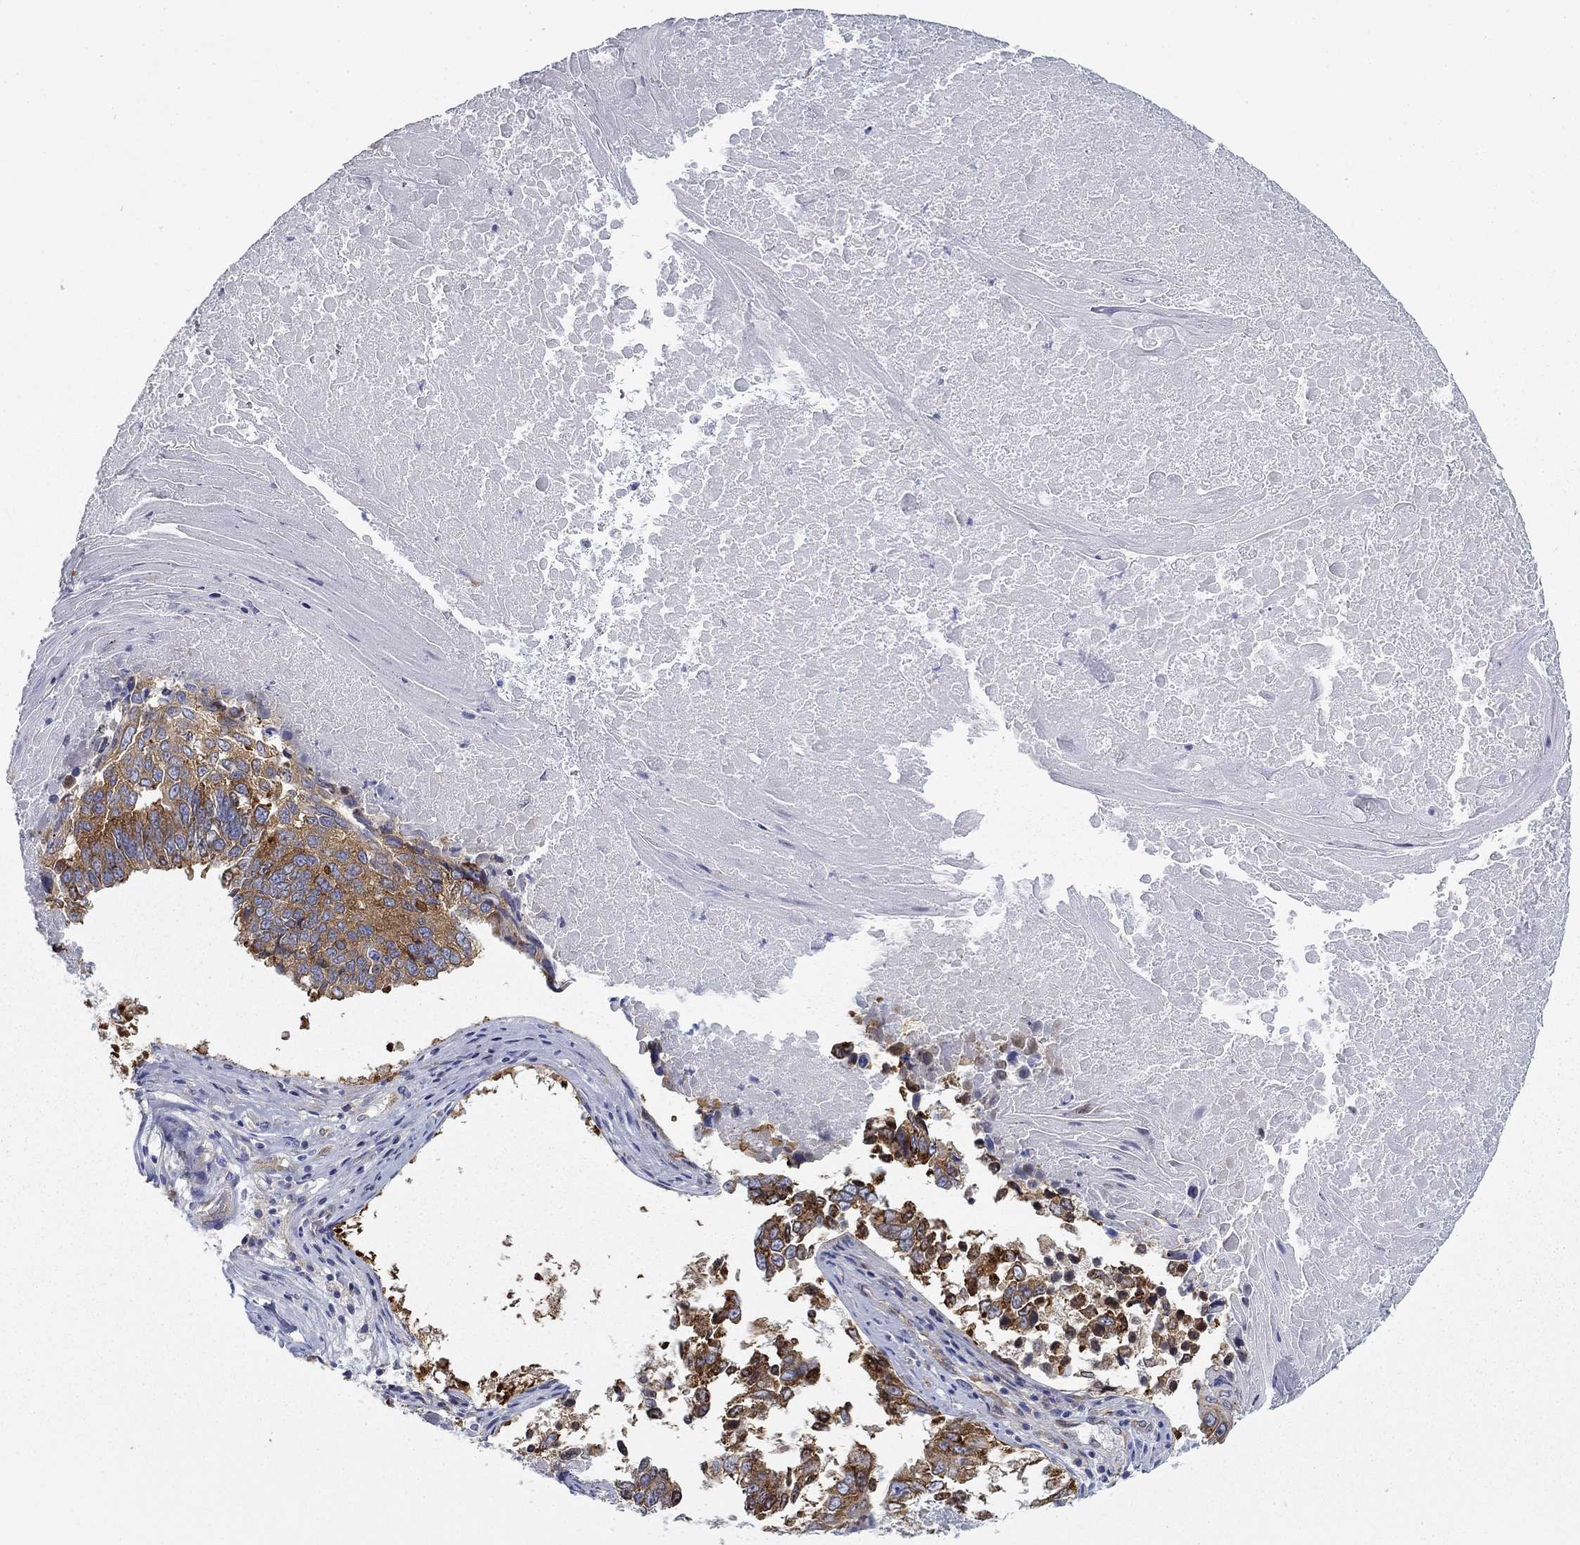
{"staining": {"intensity": "strong", "quantity": ">75%", "location": "cytoplasmic/membranous"}, "tissue": "lung cancer", "cell_type": "Tumor cells", "image_type": "cancer", "snomed": [{"axis": "morphology", "description": "Squamous cell carcinoma, NOS"}, {"axis": "topography", "description": "Lung"}], "caption": "Immunohistochemical staining of lung squamous cell carcinoma reveals strong cytoplasmic/membranous protein positivity in about >75% of tumor cells.", "gene": "FXR1", "patient": {"sex": "male", "age": 73}}